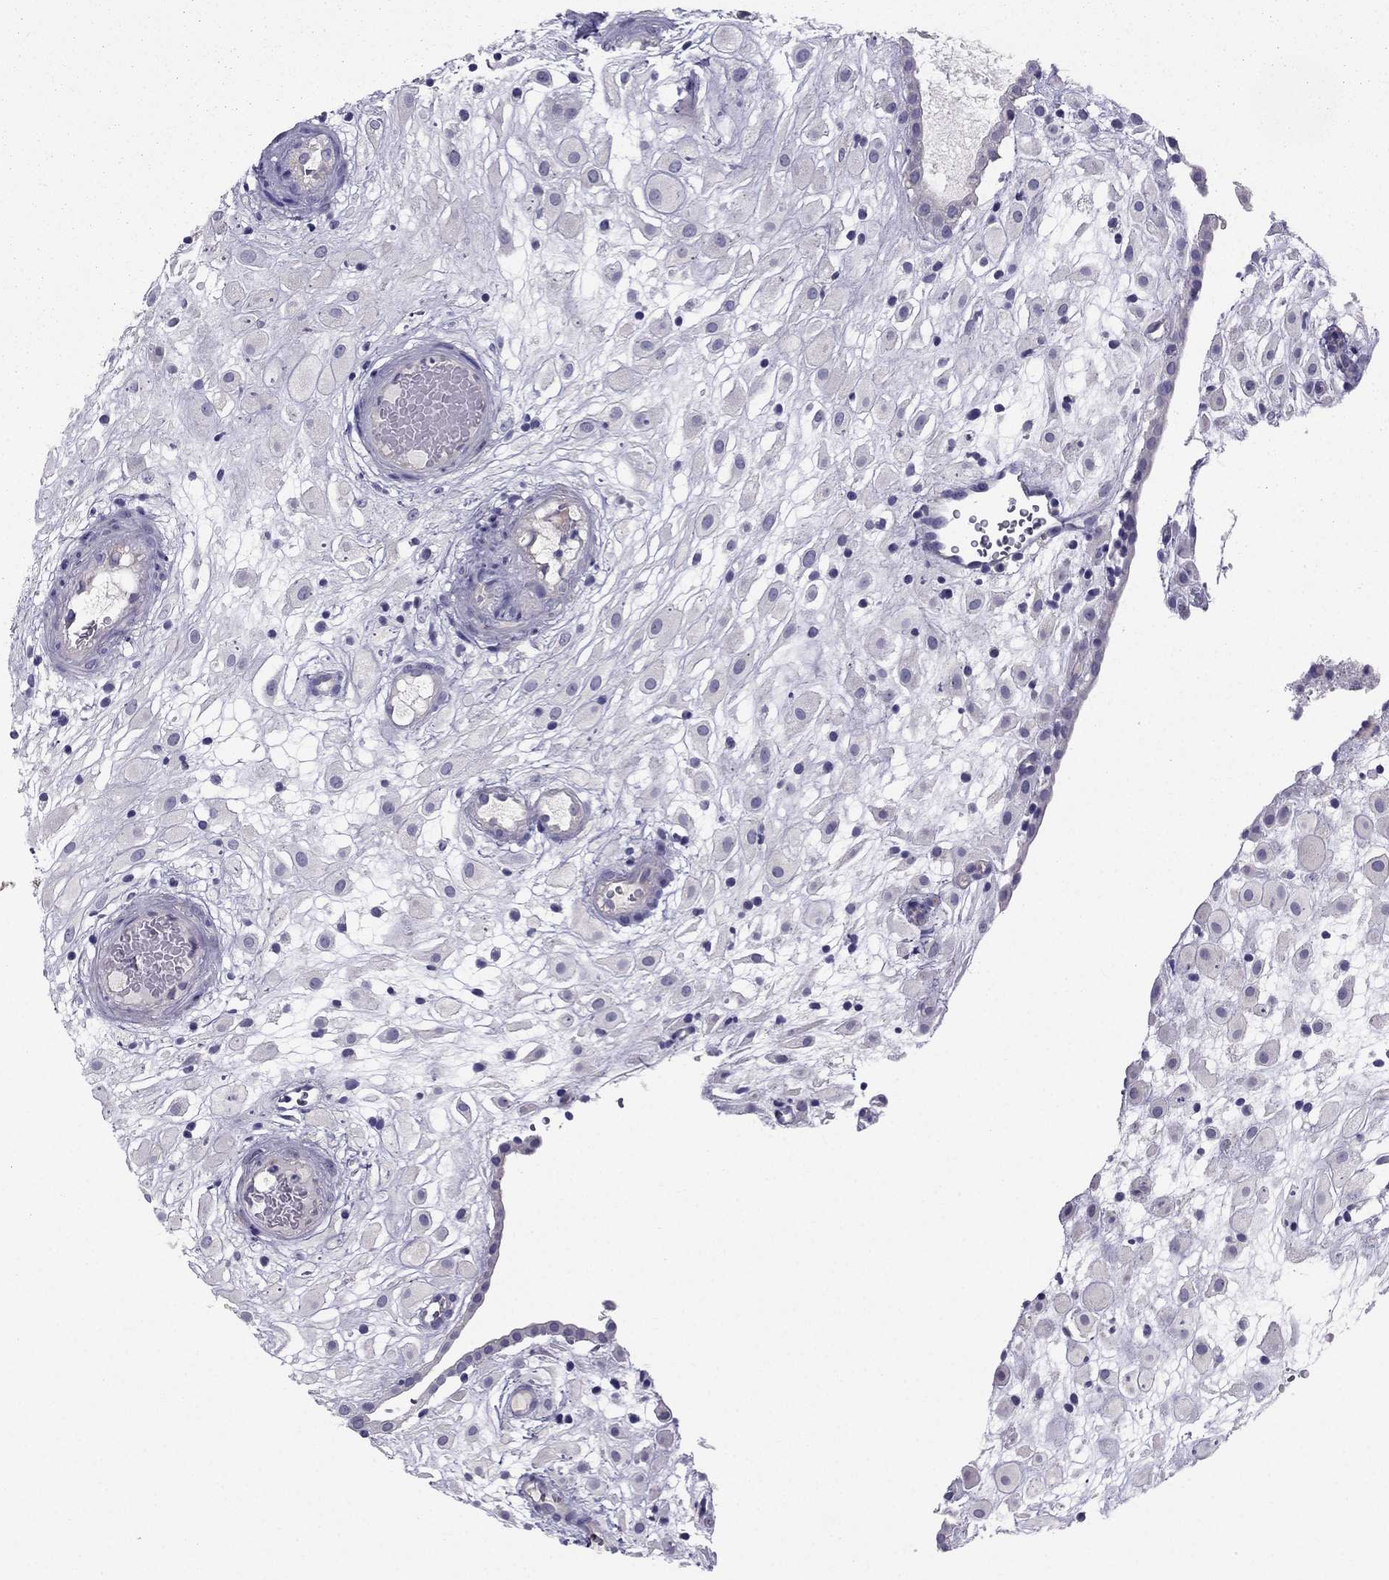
{"staining": {"intensity": "negative", "quantity": "none", "location": "none"}, "tissue": "placenta", "cell_type": "Decidual cells", "image_type": "normal", "snomed": [{"axis": "morphology", "description": "Normal tissue, NOS"}, {"axis": "topography", "description": "Placenta"}], "caption": "A high-resolution histopathology image shows immunohistochemistry (IHC) staining of normal placenta, which exhibits no significant staining in decidual cells. Brightfield microscopy of immunohistochemistry (IHC) stained with DAB (brown) and hematoxylin (blue), captured at high magnification.", "gene": "SYT5", "patient": {"sex": "female", "age": 24}}